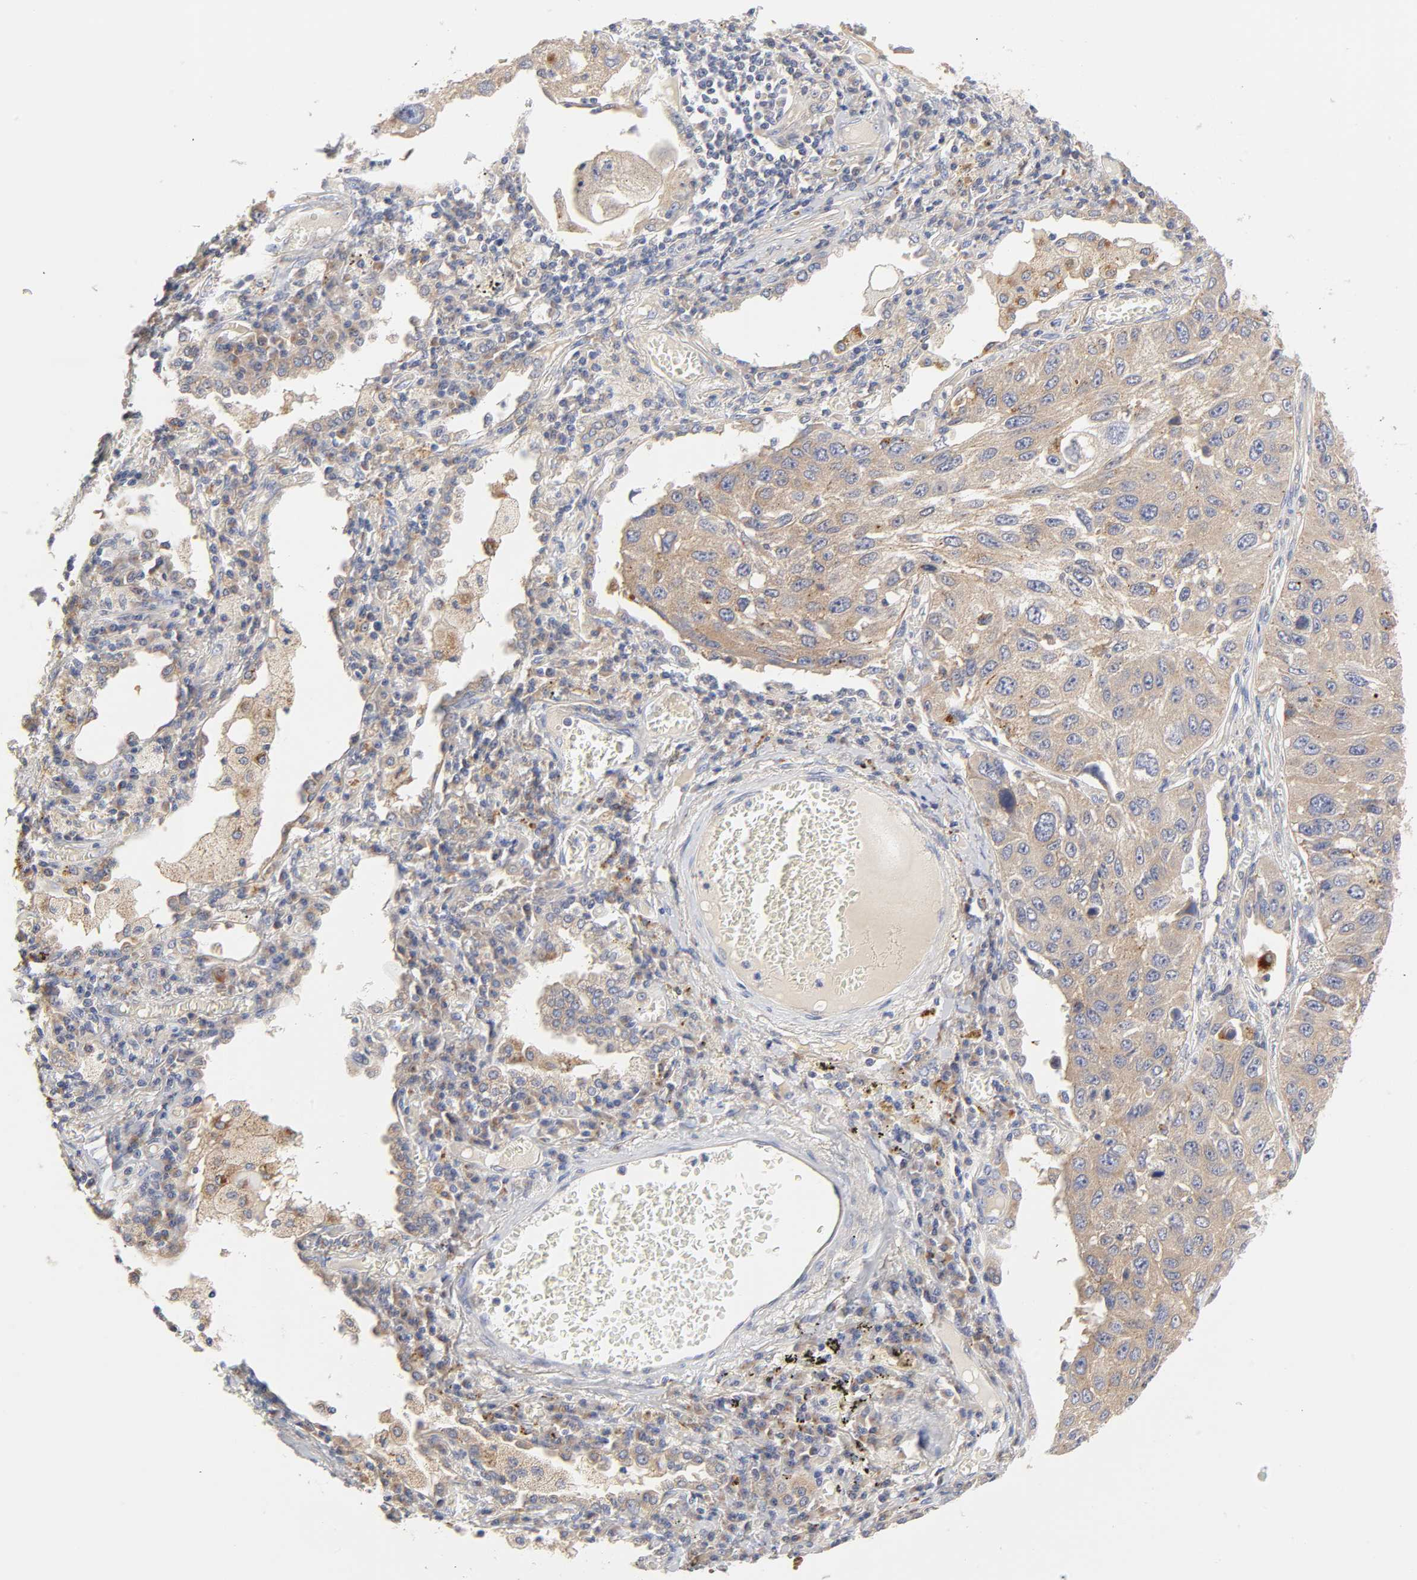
{"staining": {"intensity": "weak", "quantity": ">75%", "location": "cytoplasmic/membranous"}, "tissue": "lung cancer", "cell_type": "Tumor cells", "image_type": "cancer", "snomed": [{"axis": "morphology", "description": "Squamous cell carcinoma, NOS"}, {"axis": "topography", "description": "Lung"}], "caption": "Immunohistochemical staining of lung cancer demonstrates low levels of weak cytoplasmic/membranous protein staining in approximately >75% of tumor cells.", "gene": "C17orf75", "patient": {"sex": "male", "age": 71}}